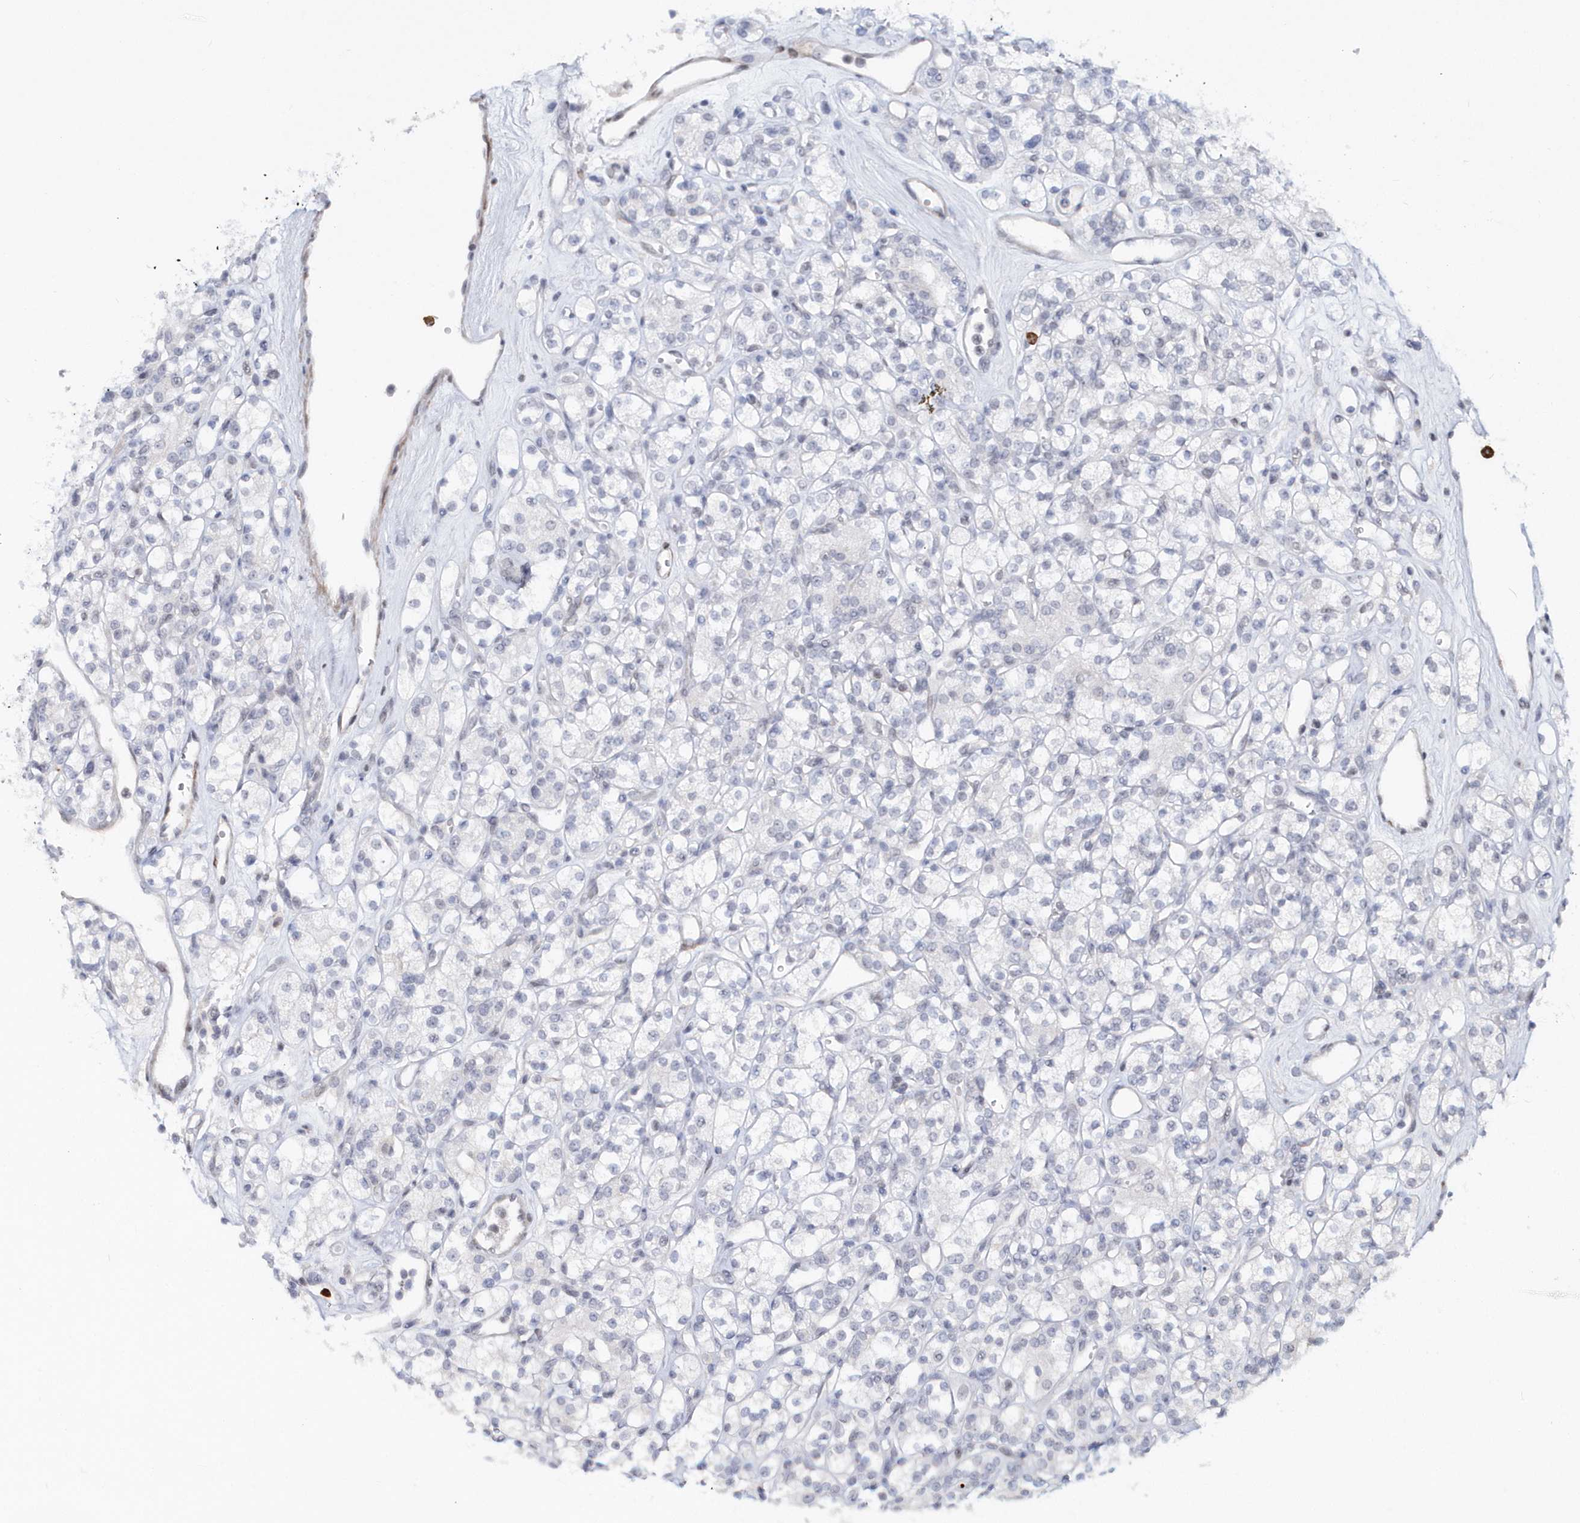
{"staining": {"intensity": "negative", "quantity": "none", "location": "none"}, "tissue": "renal cancer", "cell_type": "Tumor cells", "image_type": "cancer", "snomed": [{"axis": "morphology", "description": "Adenocarcinoma, NOS"}, {"axis": "topography", "description": "Kidney"}], "caption": "DAB (3,3'-diaminobenzidine) immunohistochemical staining of adenocarcinoma (renal) reveals no significant staining in tumor cells.", "gene": "ASCL4", "patient": {"sex": "male", "age": 77}}